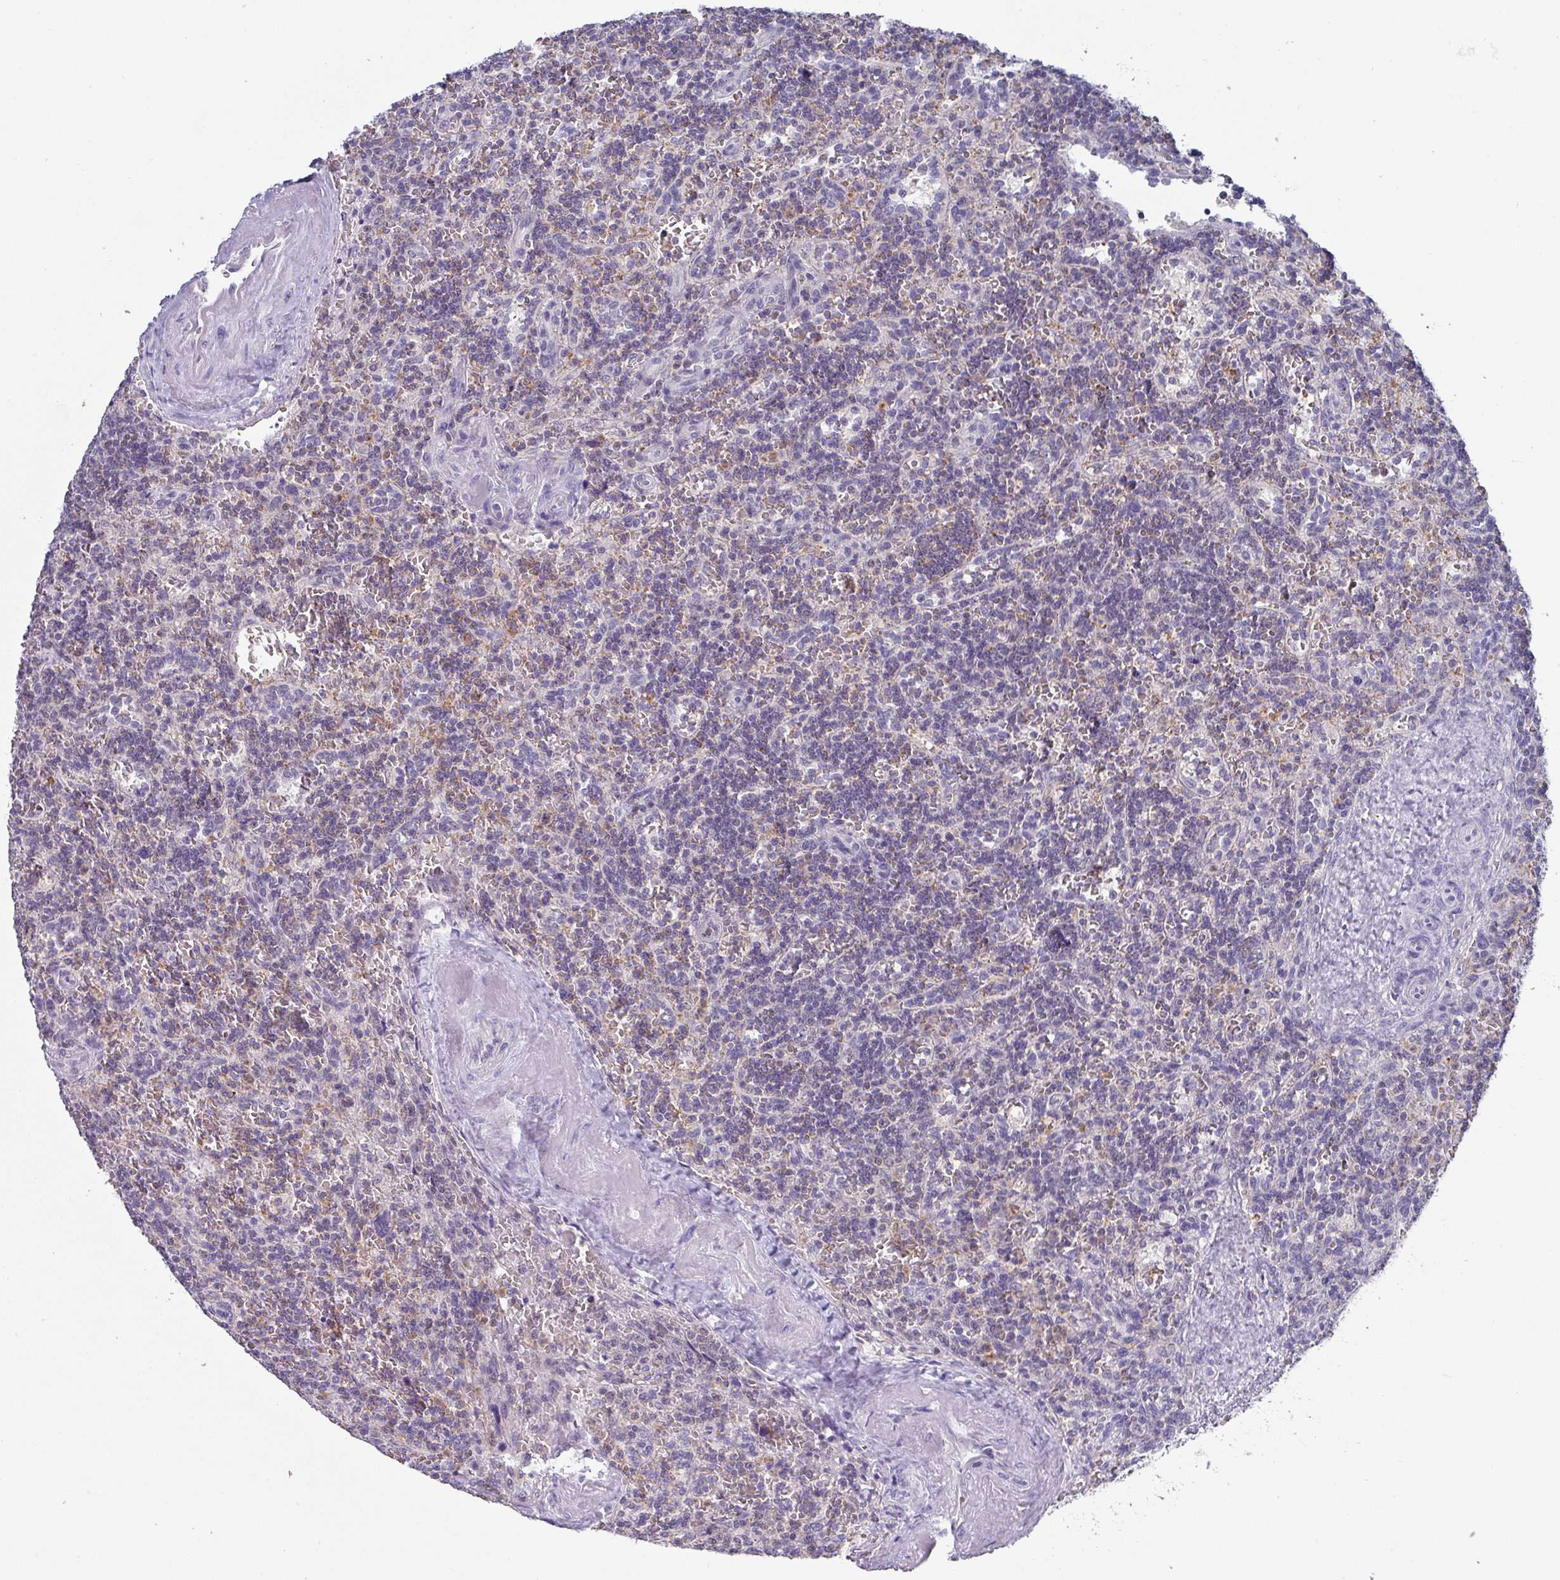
{"staining": {"intensity": "negative", "quantity": "none", "location": "none"}, "tissue": "lymphoma", "cell_type": "Tumor cells", "image_type": "cancer", "snomed": [{"axis": "morphology", "description": "Malignant lymphoma, non-Hodgkin's type, Low grade"}, {"axis": "topography", "description": "Spleen"}], "caption": "An immunohistochemistry micrograph of lymphoma is shown. There is no staining in tumor cells of lymphoma.", "gene": "DCAF12L2", "patient": {"sex": "male", "age": 73}}